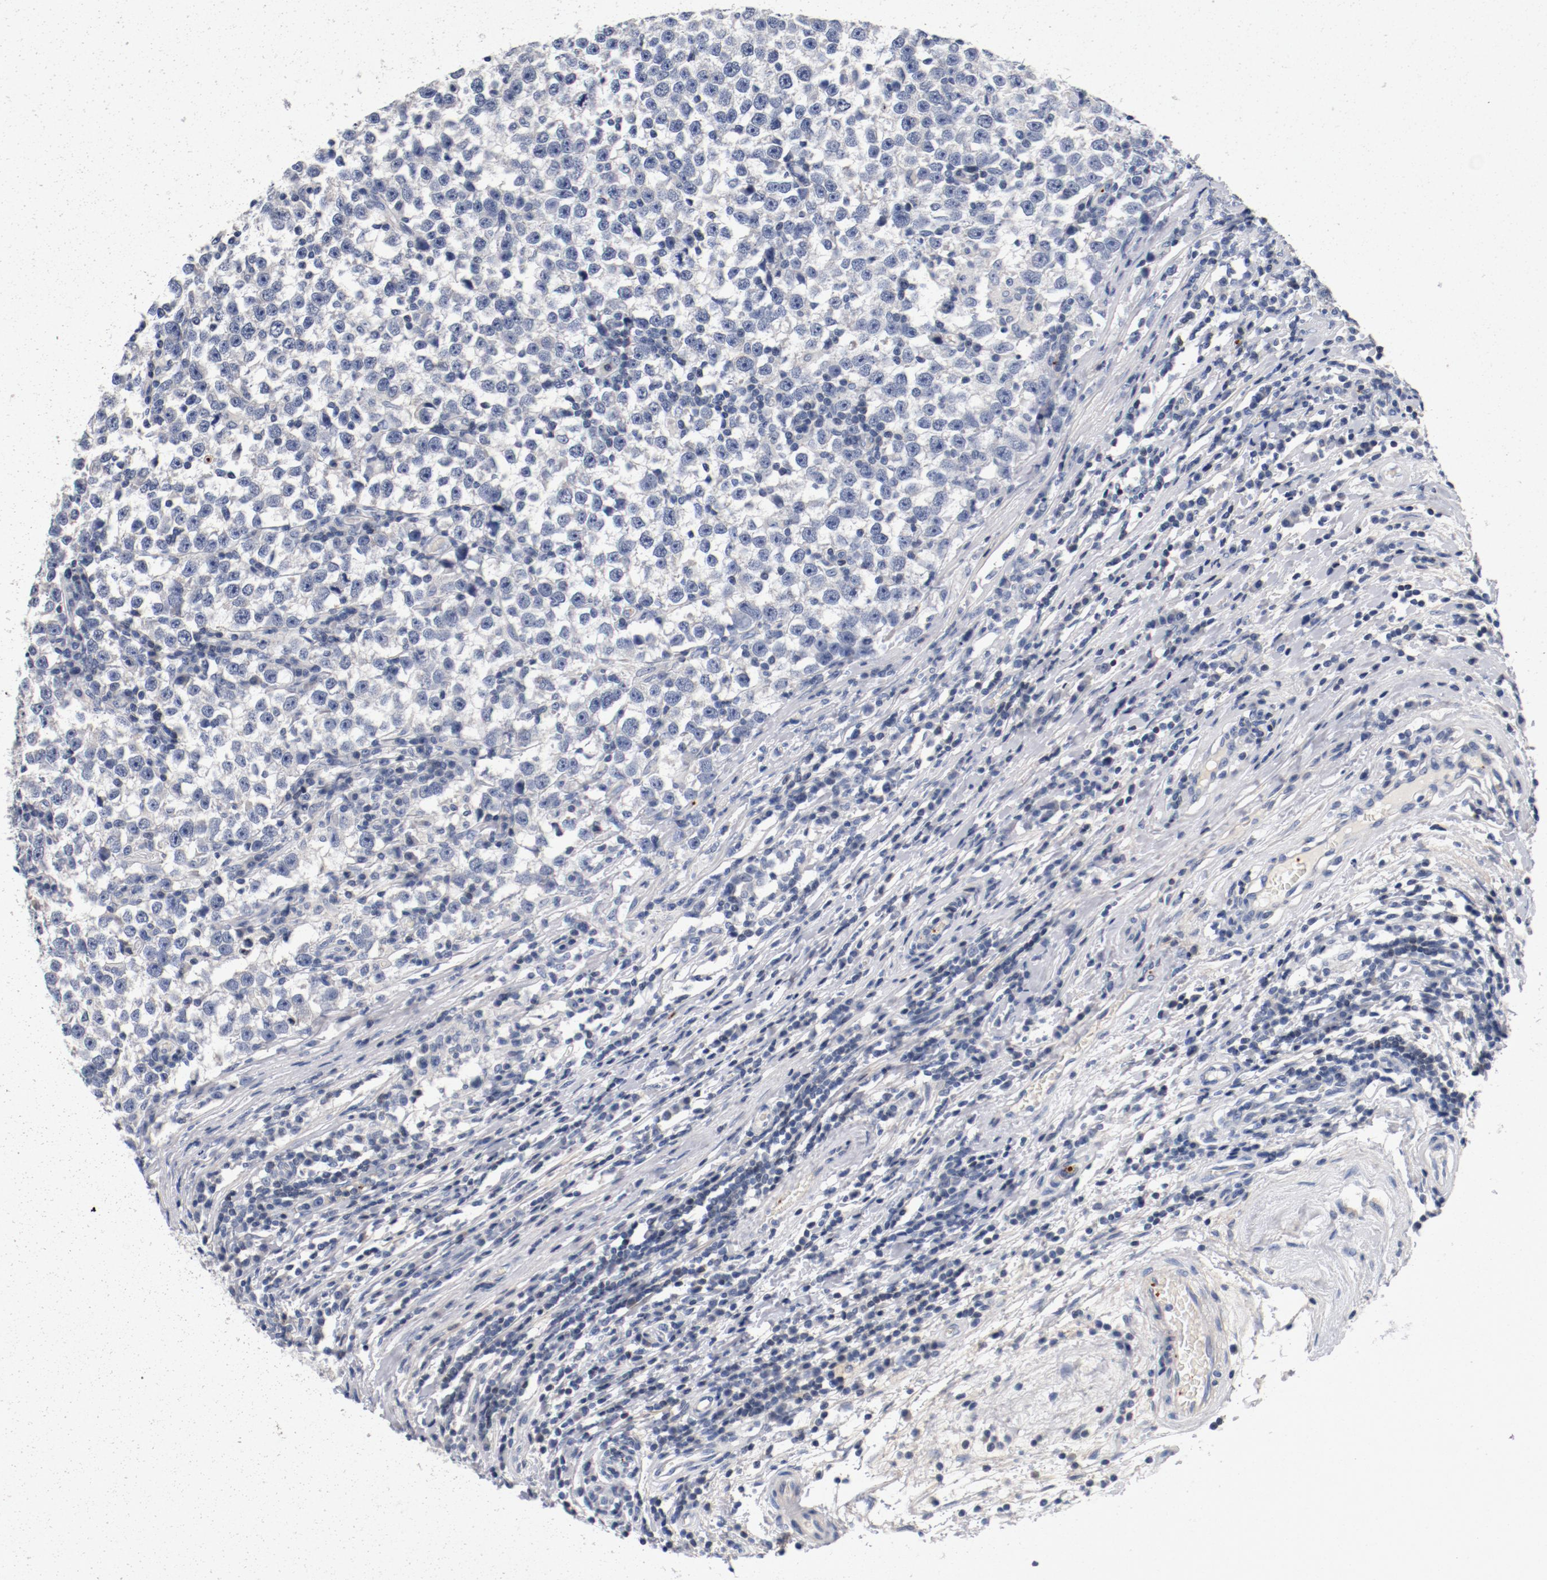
{"staining": {"intensity": "negative", "quantity": "none", "location": "none"}, "tissue": "testis cancer", "cell_type": "Tumor cells", "image_type": "cancer", "snomed": [{"axis": "morphology", "description": "Seminoma, NOS"}, {"axis": "topography", "description": "Testis"}], "caption": "Tumor cells show no significant expression in seminoma (testis).", "gene": "PIM1", "patient": {"sex": "male", "age": 43}}